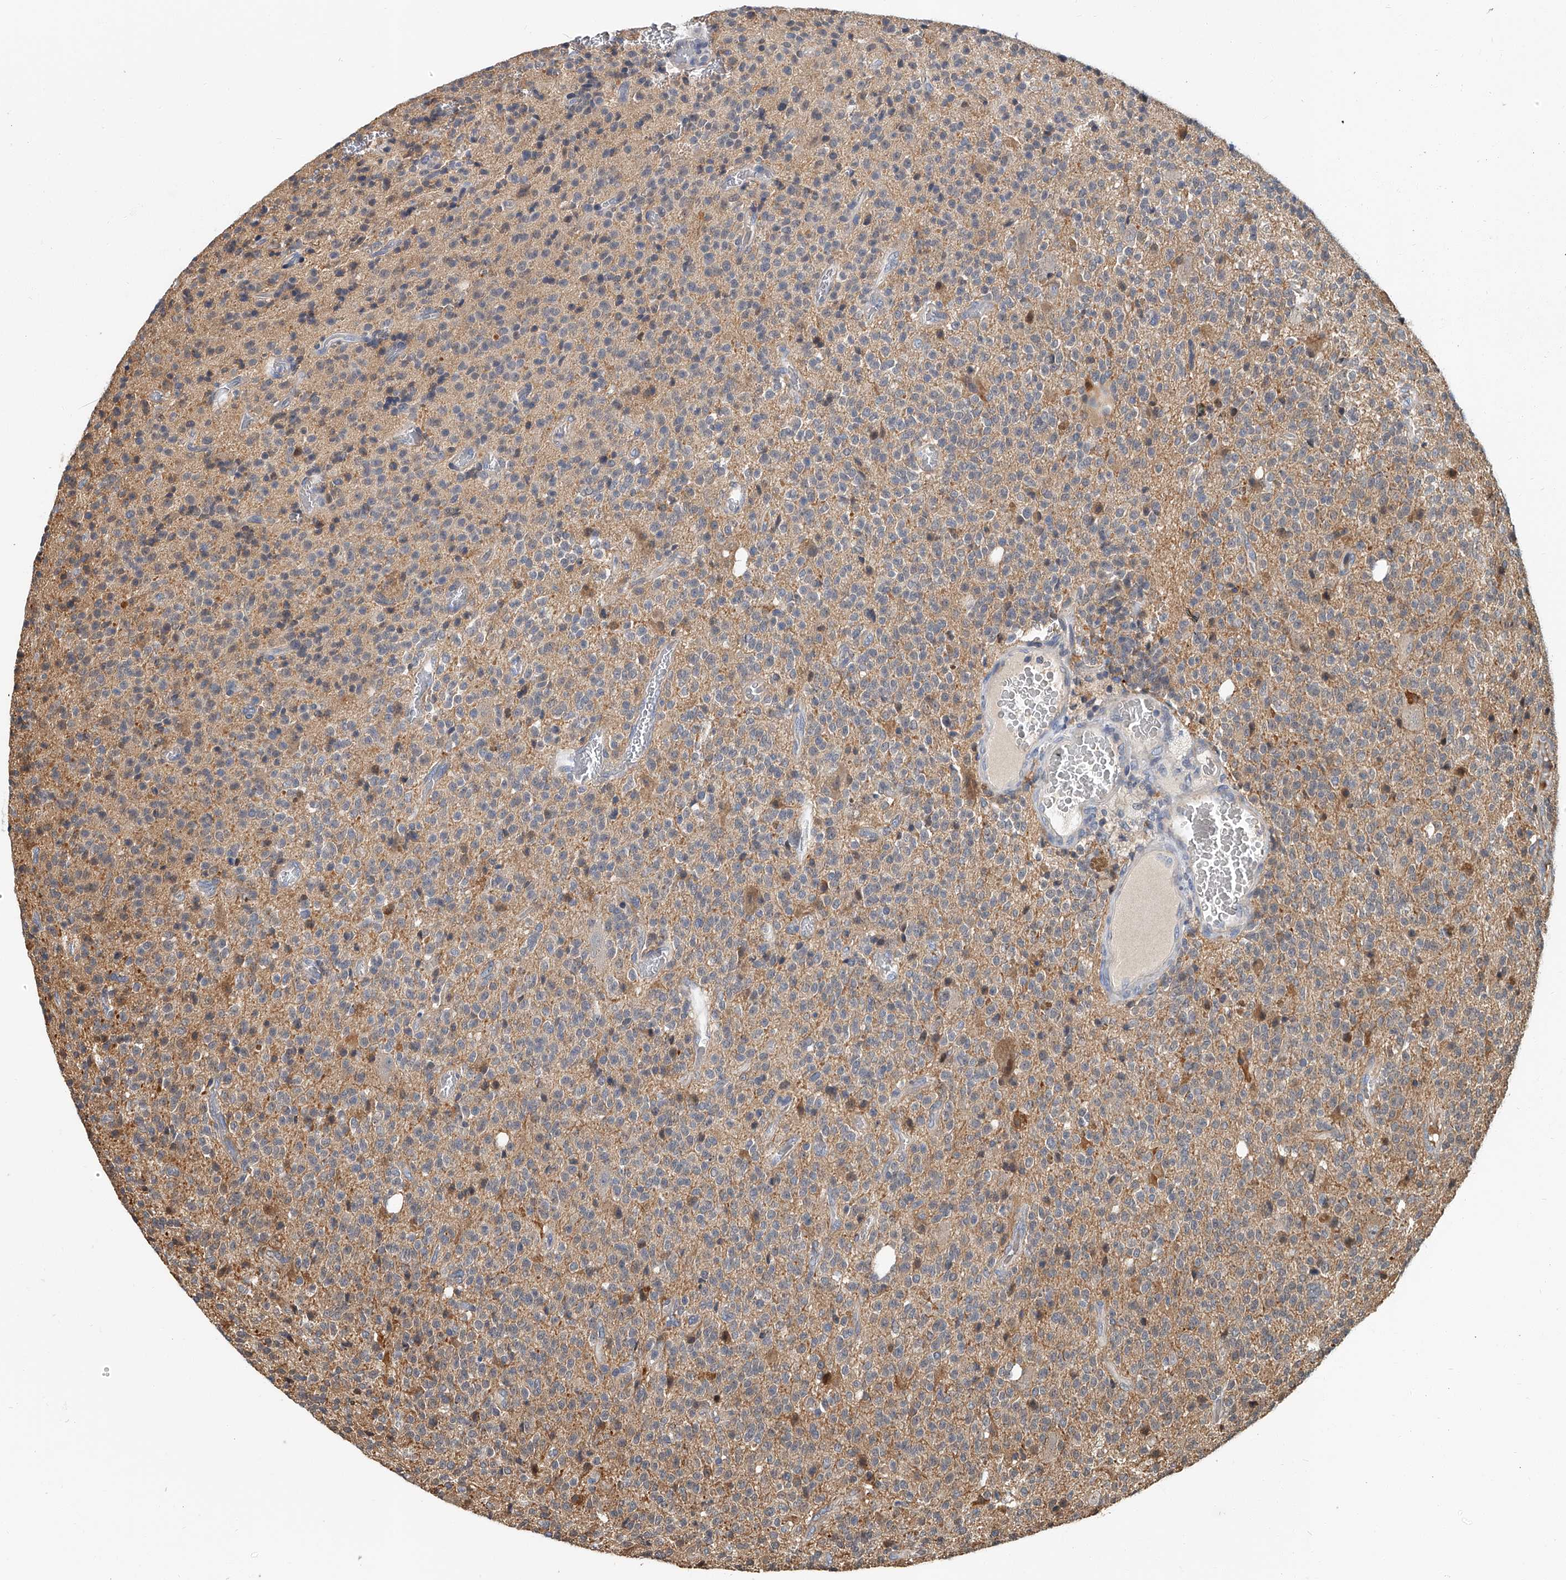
{"staining": {"intensity": "weak", "quantity": "<25%", "location": "cytoplasmic/membranous"}, "tissue": "glioma", "cell_type": "Tumor cells", "image_type": "cancer", "snomed": [{"axis": "morphology", "description": "Glioma, malignant, High grade"}, {"axis": "topography", "description": "Brain"}], "caption": "This is an immunohistochemistry (IHC) image of malignant glioma (high-grade). There is no expression in tumor cells.", "gene": "CD200", "patient": {"sex": "male", "age": 34}}